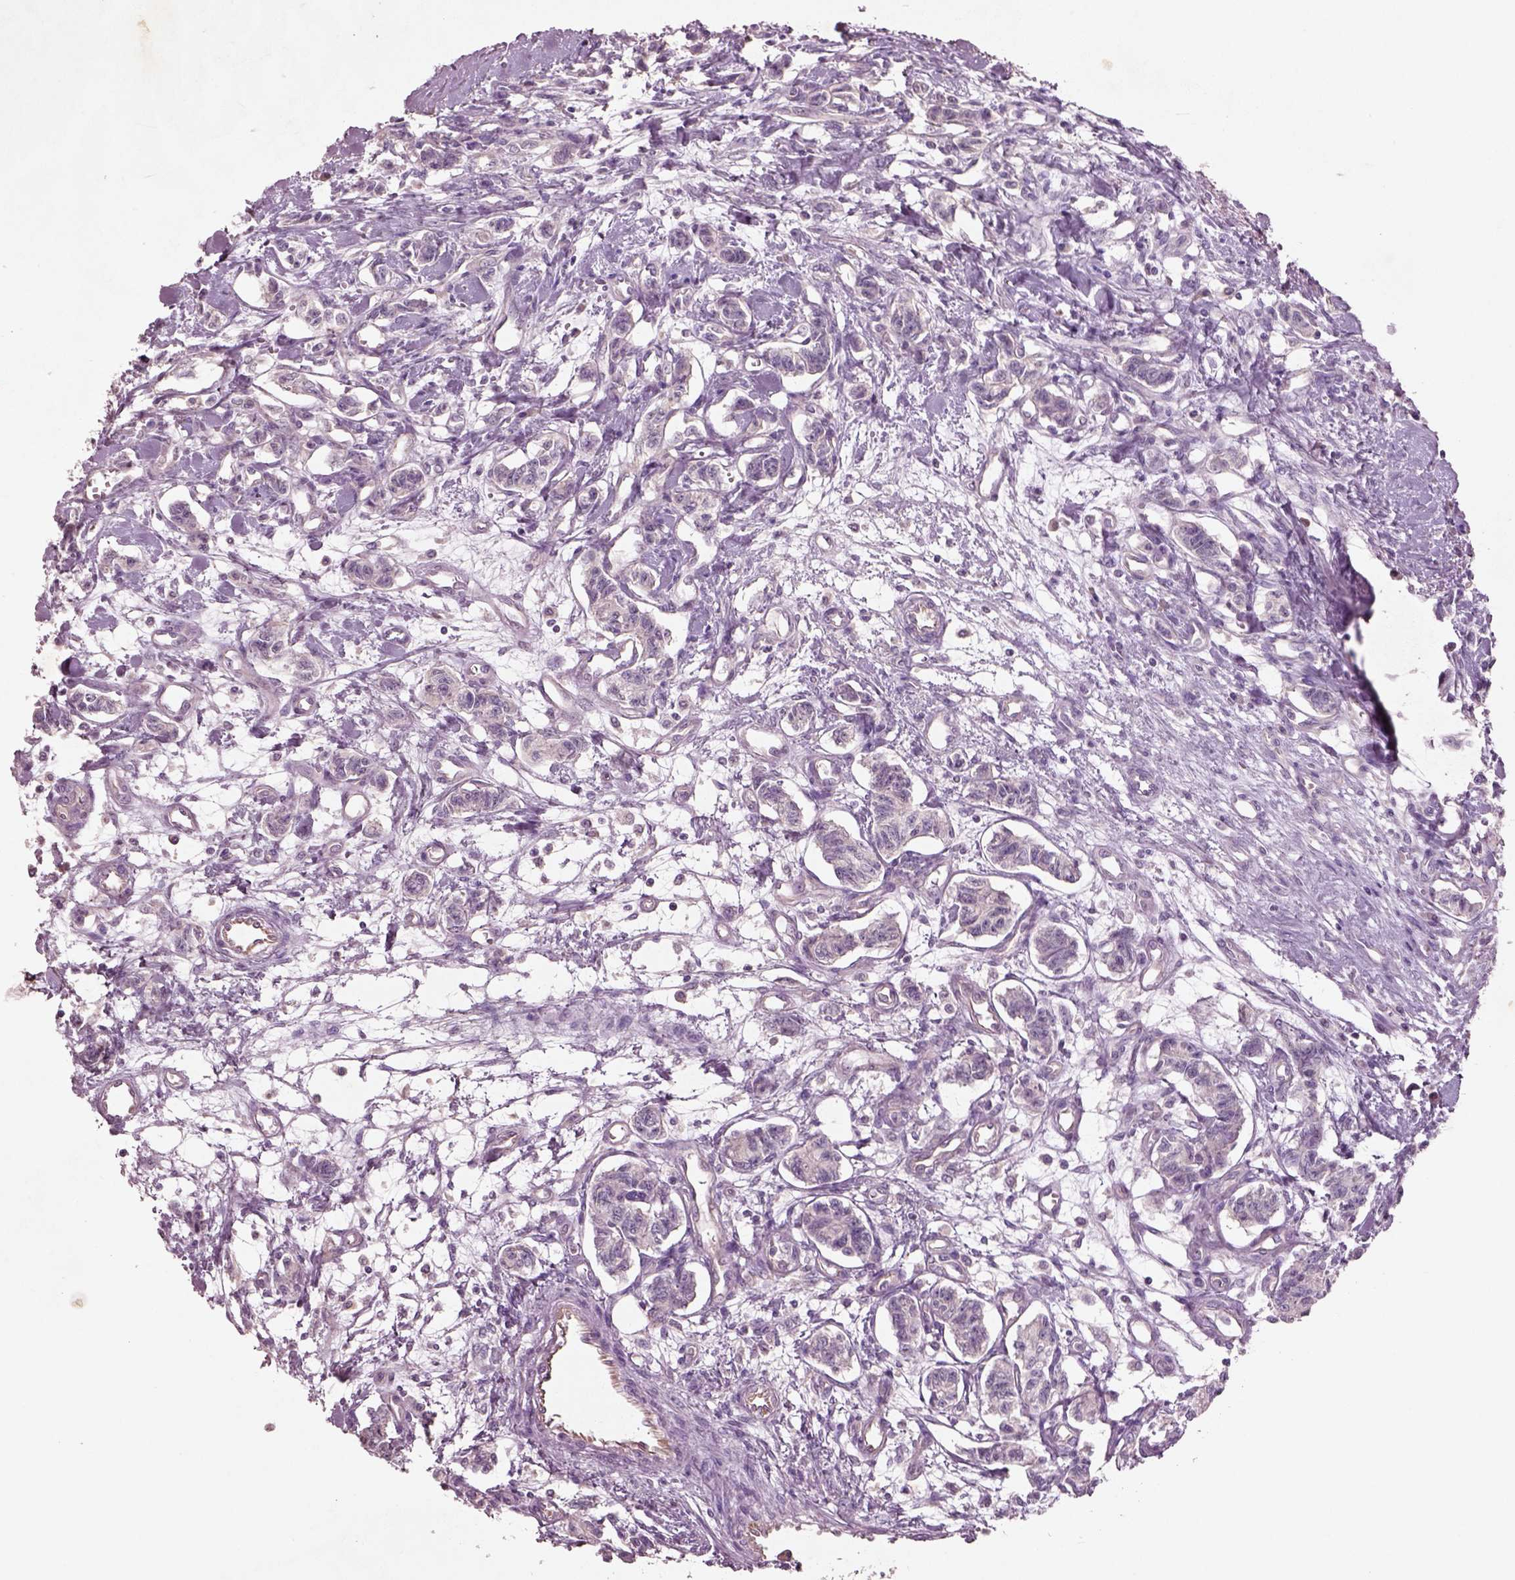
{"staining": {"intensity": "negative", "quantity": "none", "location": "none"}, "tissue": "carcinoid", "cell_type": "Tumor cells", "image_type": "cancer", "snomed": [{"axis": "morphology", "description": "Carcinoid, malignant, NOS"}, {"axis": "topography", "description": "Kidney"}], "caption": "Immunohistochemistry (IHC) histopathology image of carcinoid stained for a protein (brown), which exhibits no staining in tumor cells. The staining is performed using DAB (3,3'-diaminobenzidine) brown chromogen with nuclei counter-stained in using hematoxylin.", "gene": "DUOXA2", "patient": {"sex": "female", "age": 41}}